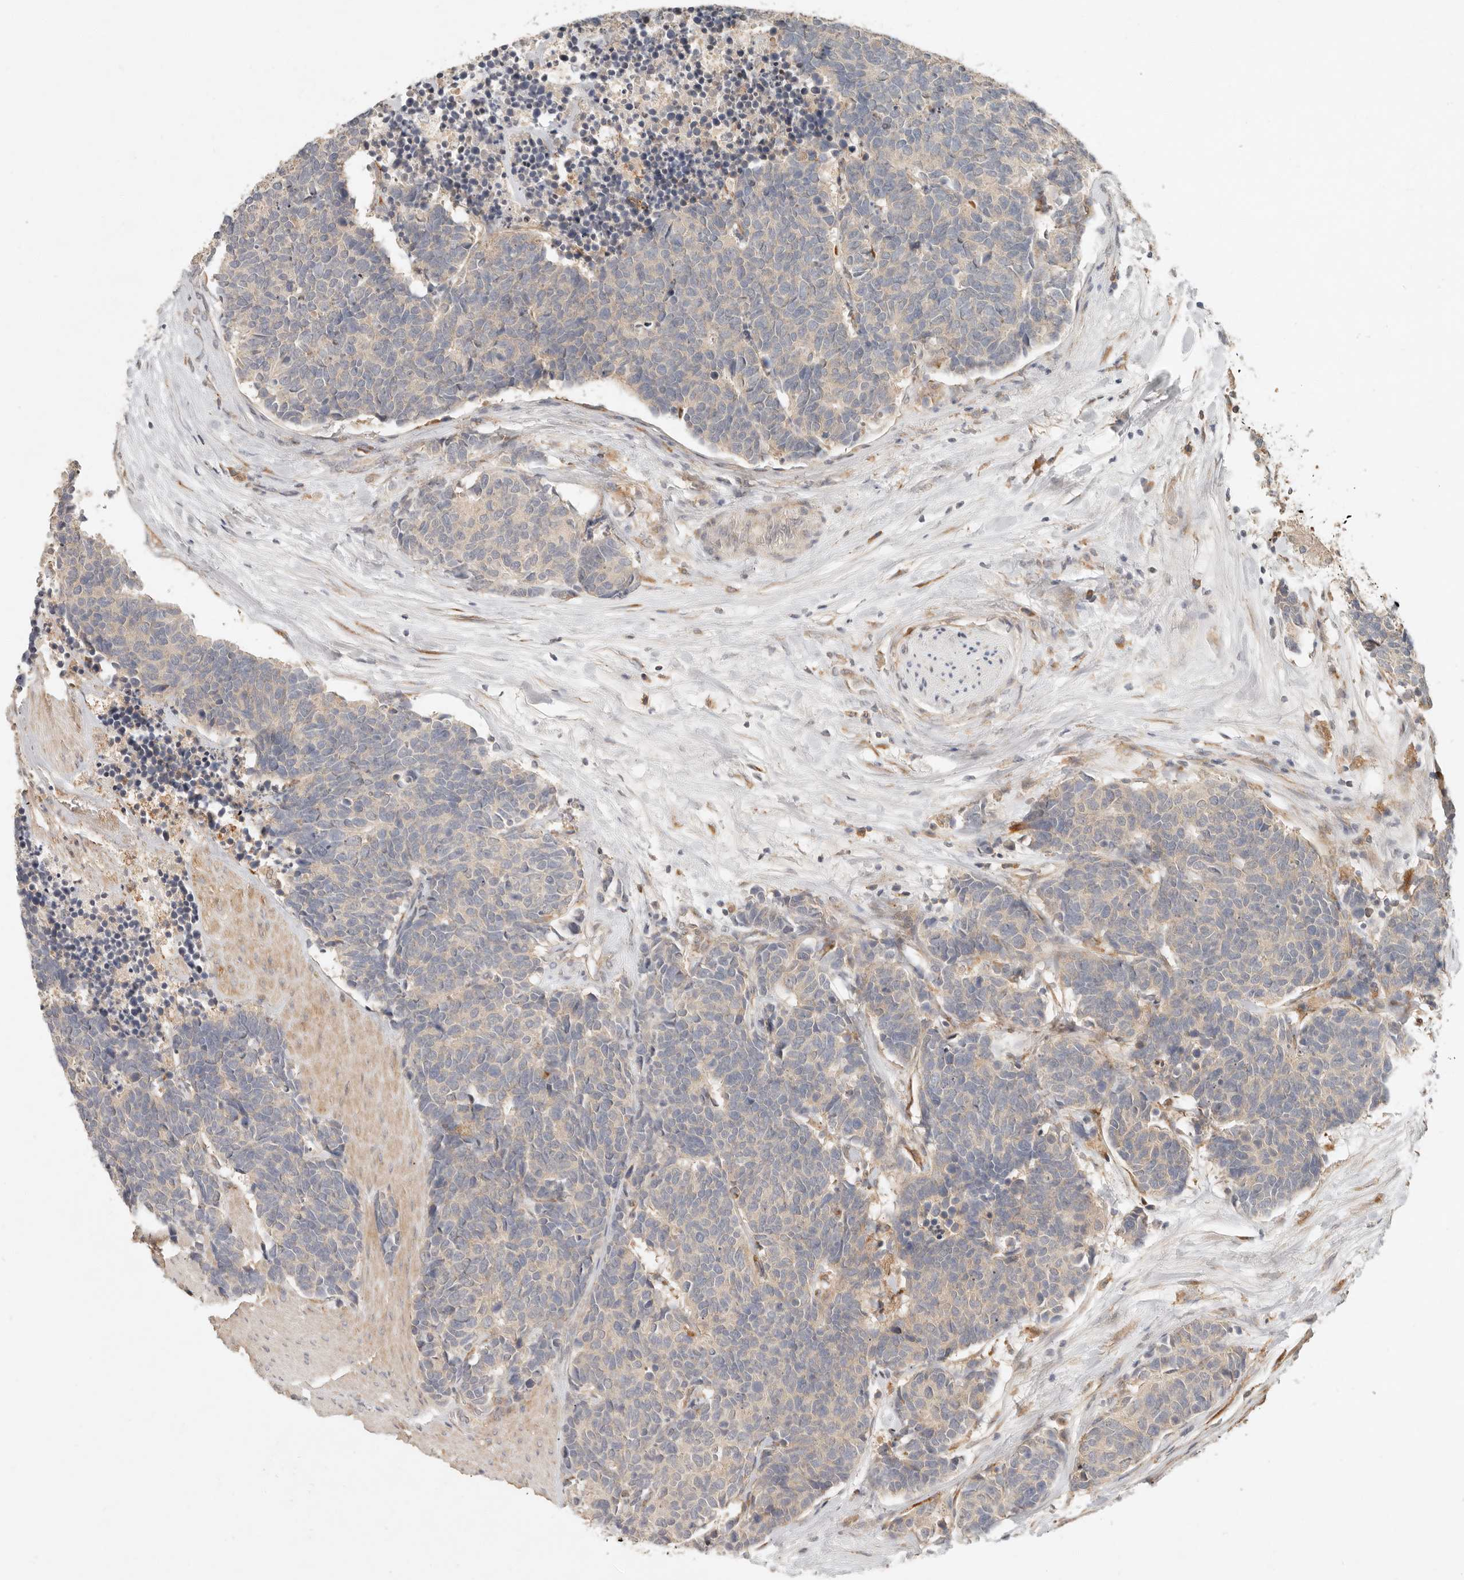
{"staining": {"intensity": "weak", "quantity": "<25%", "location": "cytoplasmic/membranous"}, "tissue": "carcinoid", "cell_type": "Tumor cells", "image_type": "cancer", "snomed": [{"axis": "morphology", "description": "Carcinoma, NOS"}, {"axis": "morphology", "description": "Carcinoid, malignant, NOS"}, {"axis": "topography", "description": "Urinary bladder"}], "caption": "Immunohistochemistry image of neoplastic tissue: carcinoid stained with DAB (3,3'-diaminobenzidine) demonstrates no significant protein staining in tumor cells. (Immunohistochemistry, brightfield microscopy, high magnification).", "gene": "ARHGEF10L", "patient": {"sex": "male", "age": 57}}